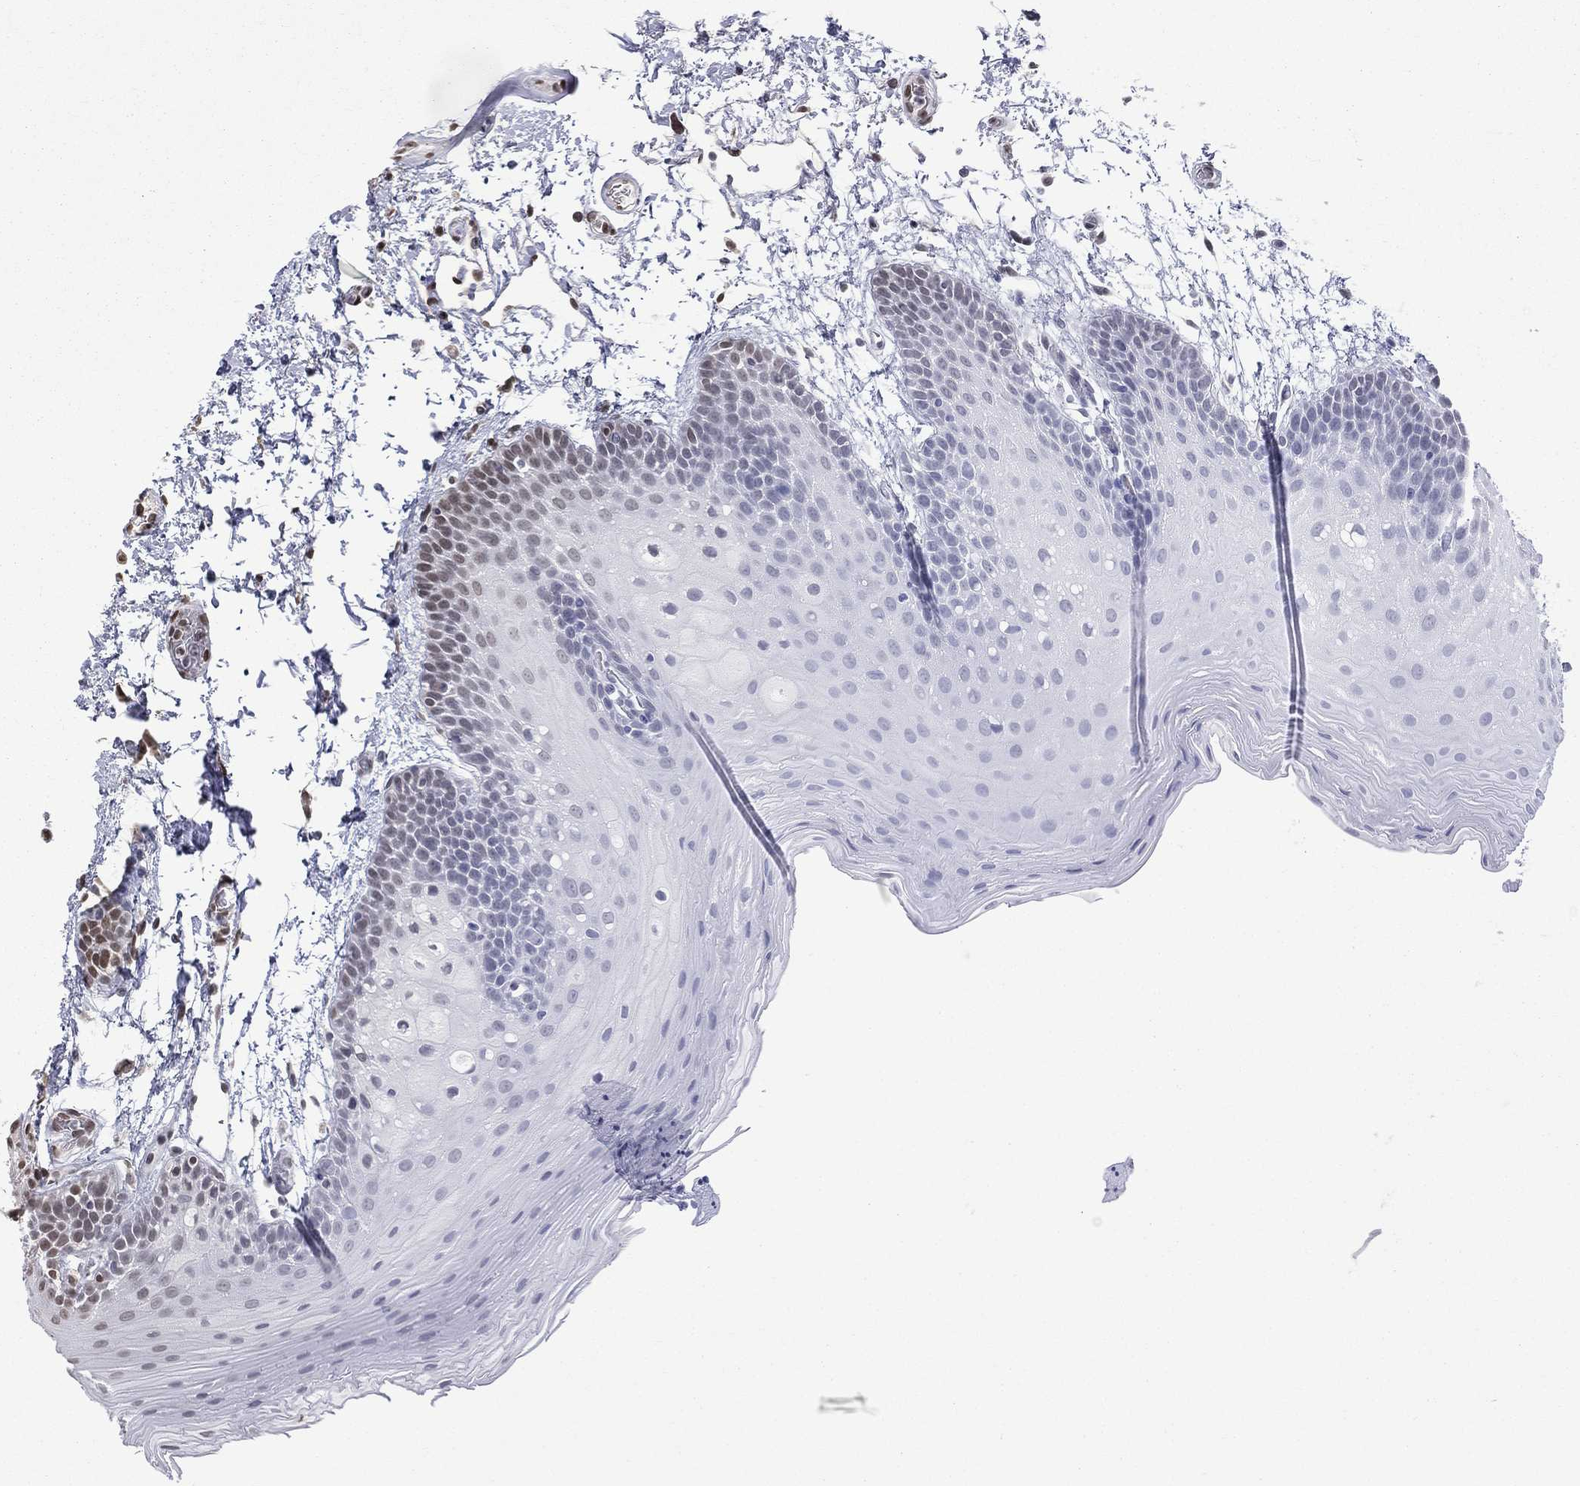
{"staining": {"intensity": "negative", "quantity": "none", "location": "none"}, "tissue": "oral mucosa", "cell_type": "Squamous epithelial cells", "image_type": "normal", "snomed": [{"axis": "morphology", "description": "Normal tissue, NOS"}, {"axis": "topography", "description": "Oral tissue"}], "caption": "DAB immunohistochemical staining of unremarkable human oral mucosa reveals no significant positivity in squamous epithelial cells.", "gene": "C5orf24", "patient": {"sex": "male", "age": 62}}